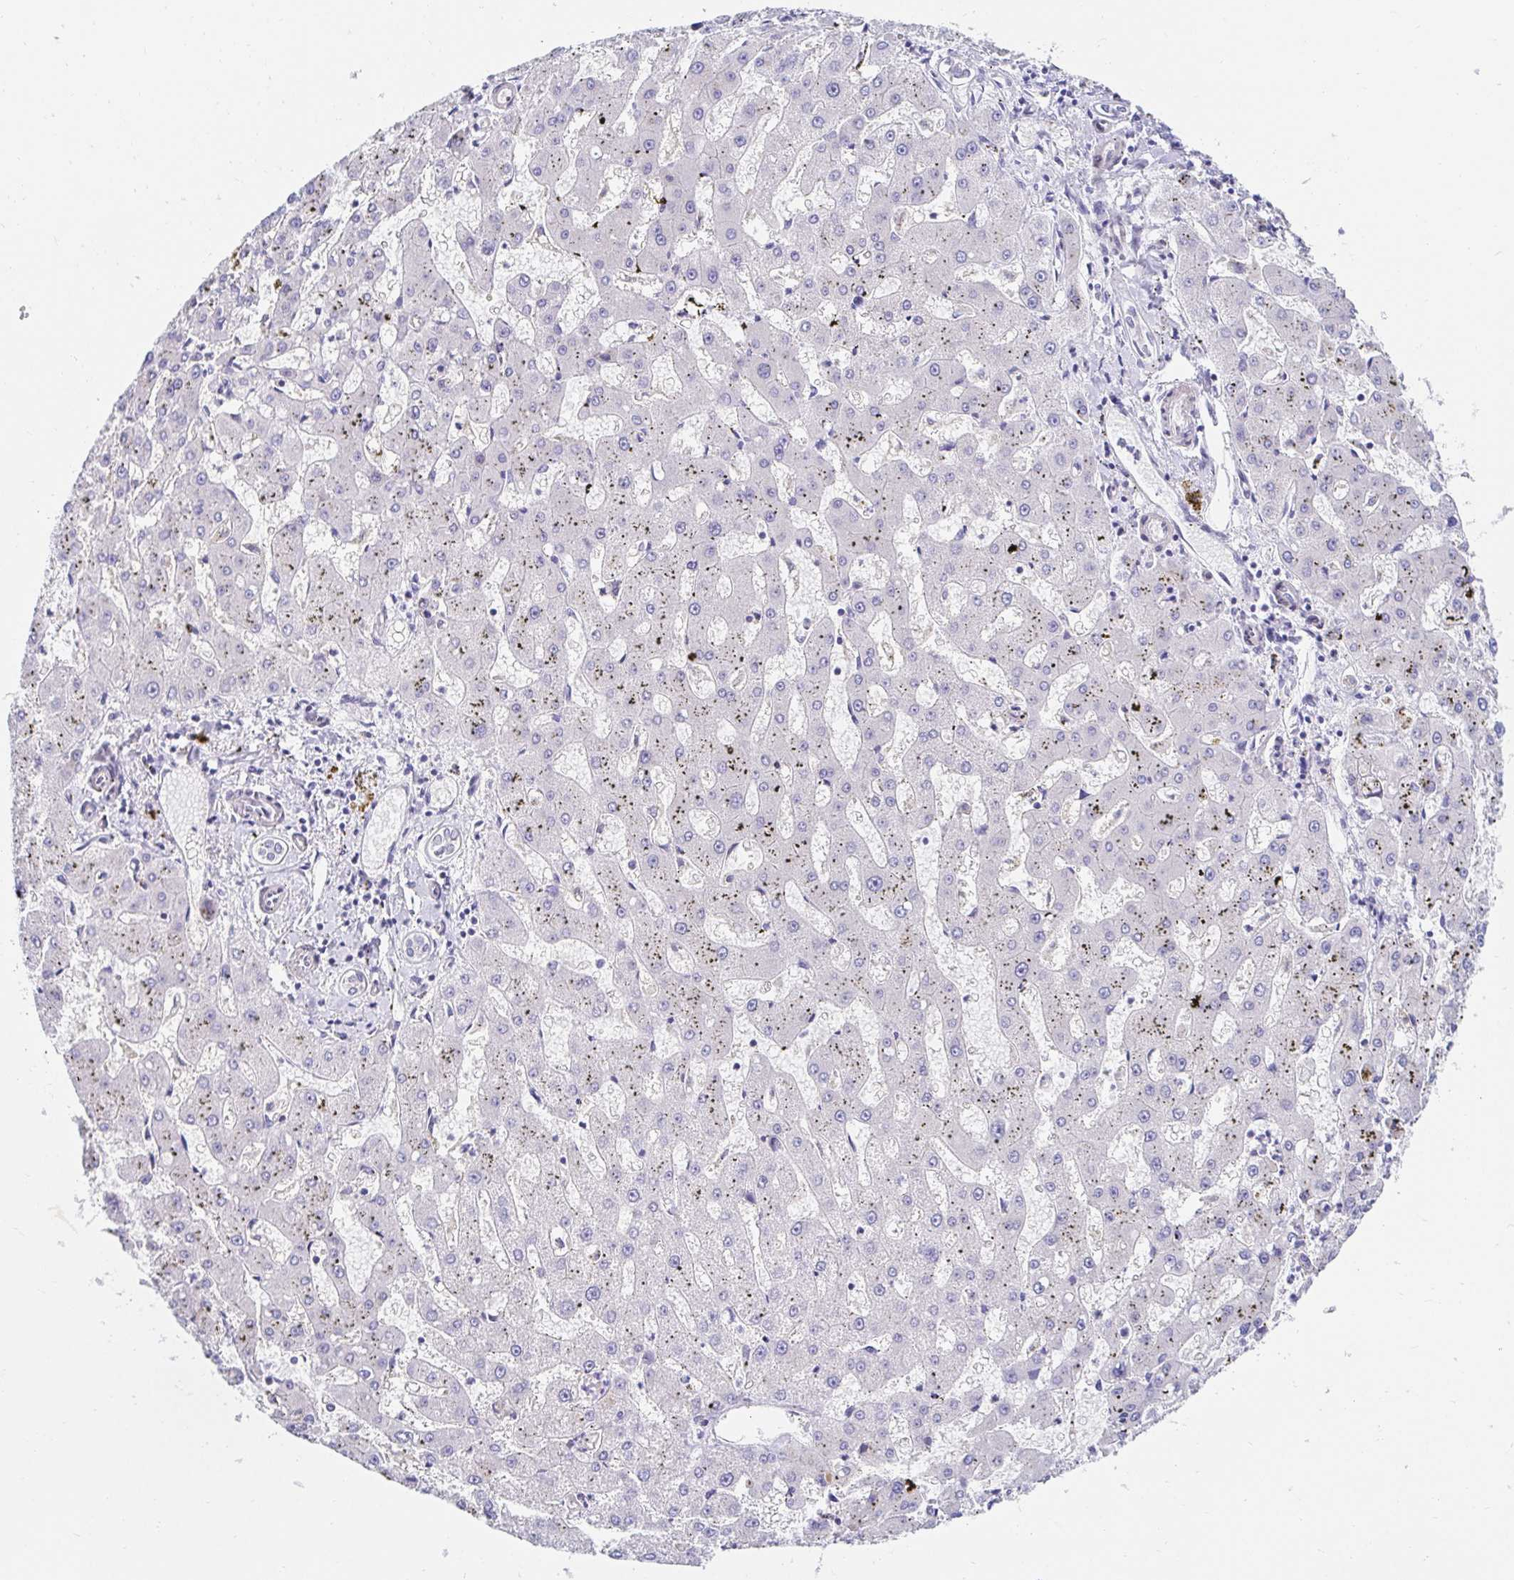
{"staining": {"intensity": "negative", "quantity": "none", "location": "none"}, "tissue": "liver cancer", "cell_type": "Tumor cells", "image_type": "cancer", "snomed": [{"axis": "morphology", "description": "Carcinoma, Hepatocellular, NOS"}, {"axis": "topography", "description": "Liver"}], "caption": "High power microscopy photomicrograph of an immunohistochemistry histopathology image of hepatocellular carcinoma (liver), revealing no significant positivity in tumor cells.", "gene": "AKAP14", "patient": {"sex": "male", "age": 67}}